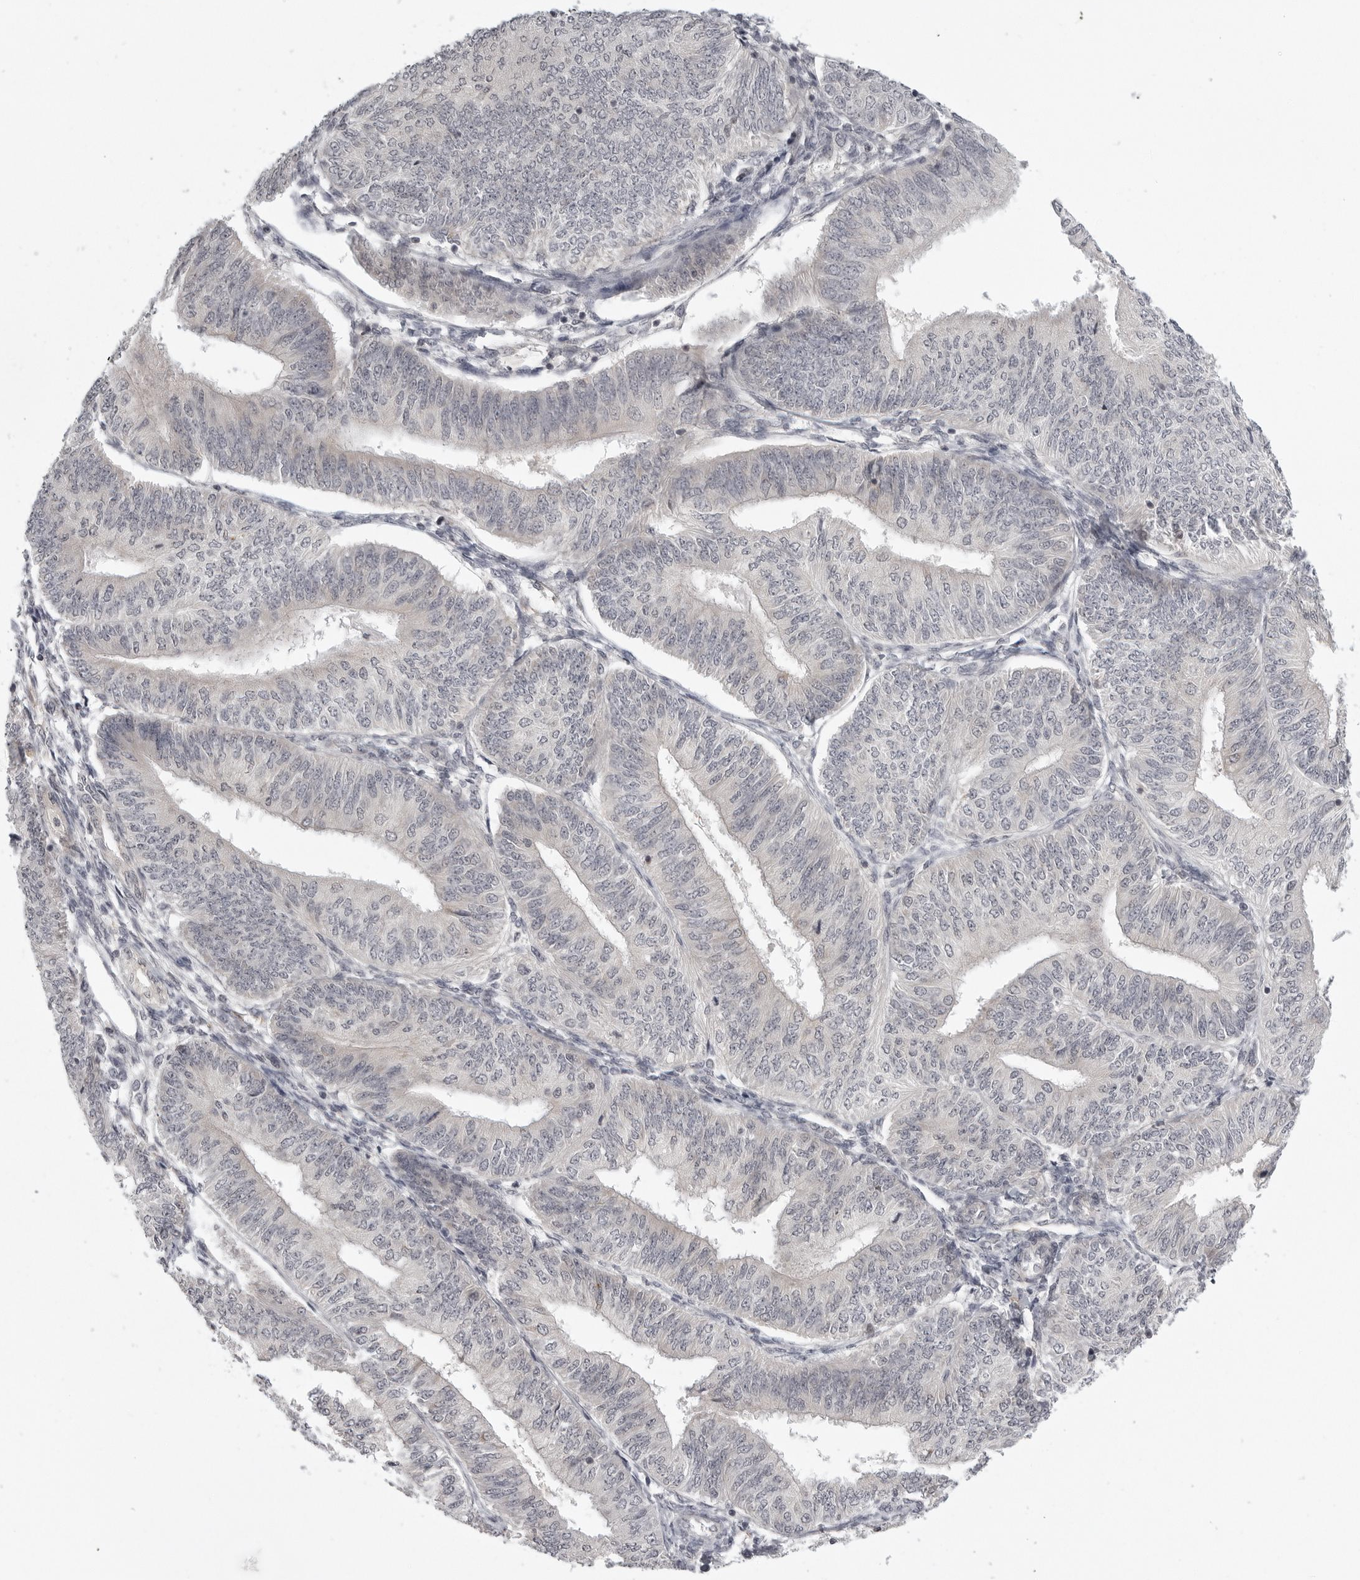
{"staining": {"intensity": "negative", "quantity": "none", "location": "none"}, "tissue": "endometrial cancer", "cell_type": "Tumor cells", "image_type": "cancer", "snomed": [{"axis": "morphology", "description": "Adenocarcinoma, NOS"}, {"axis": "topography", "description": "Endometrium"}], "caption": "There is no significant expression in tumor cells of endometrial cancer.", "gene": "TUT4", "patient": {"sex": "female", "age": 58}}